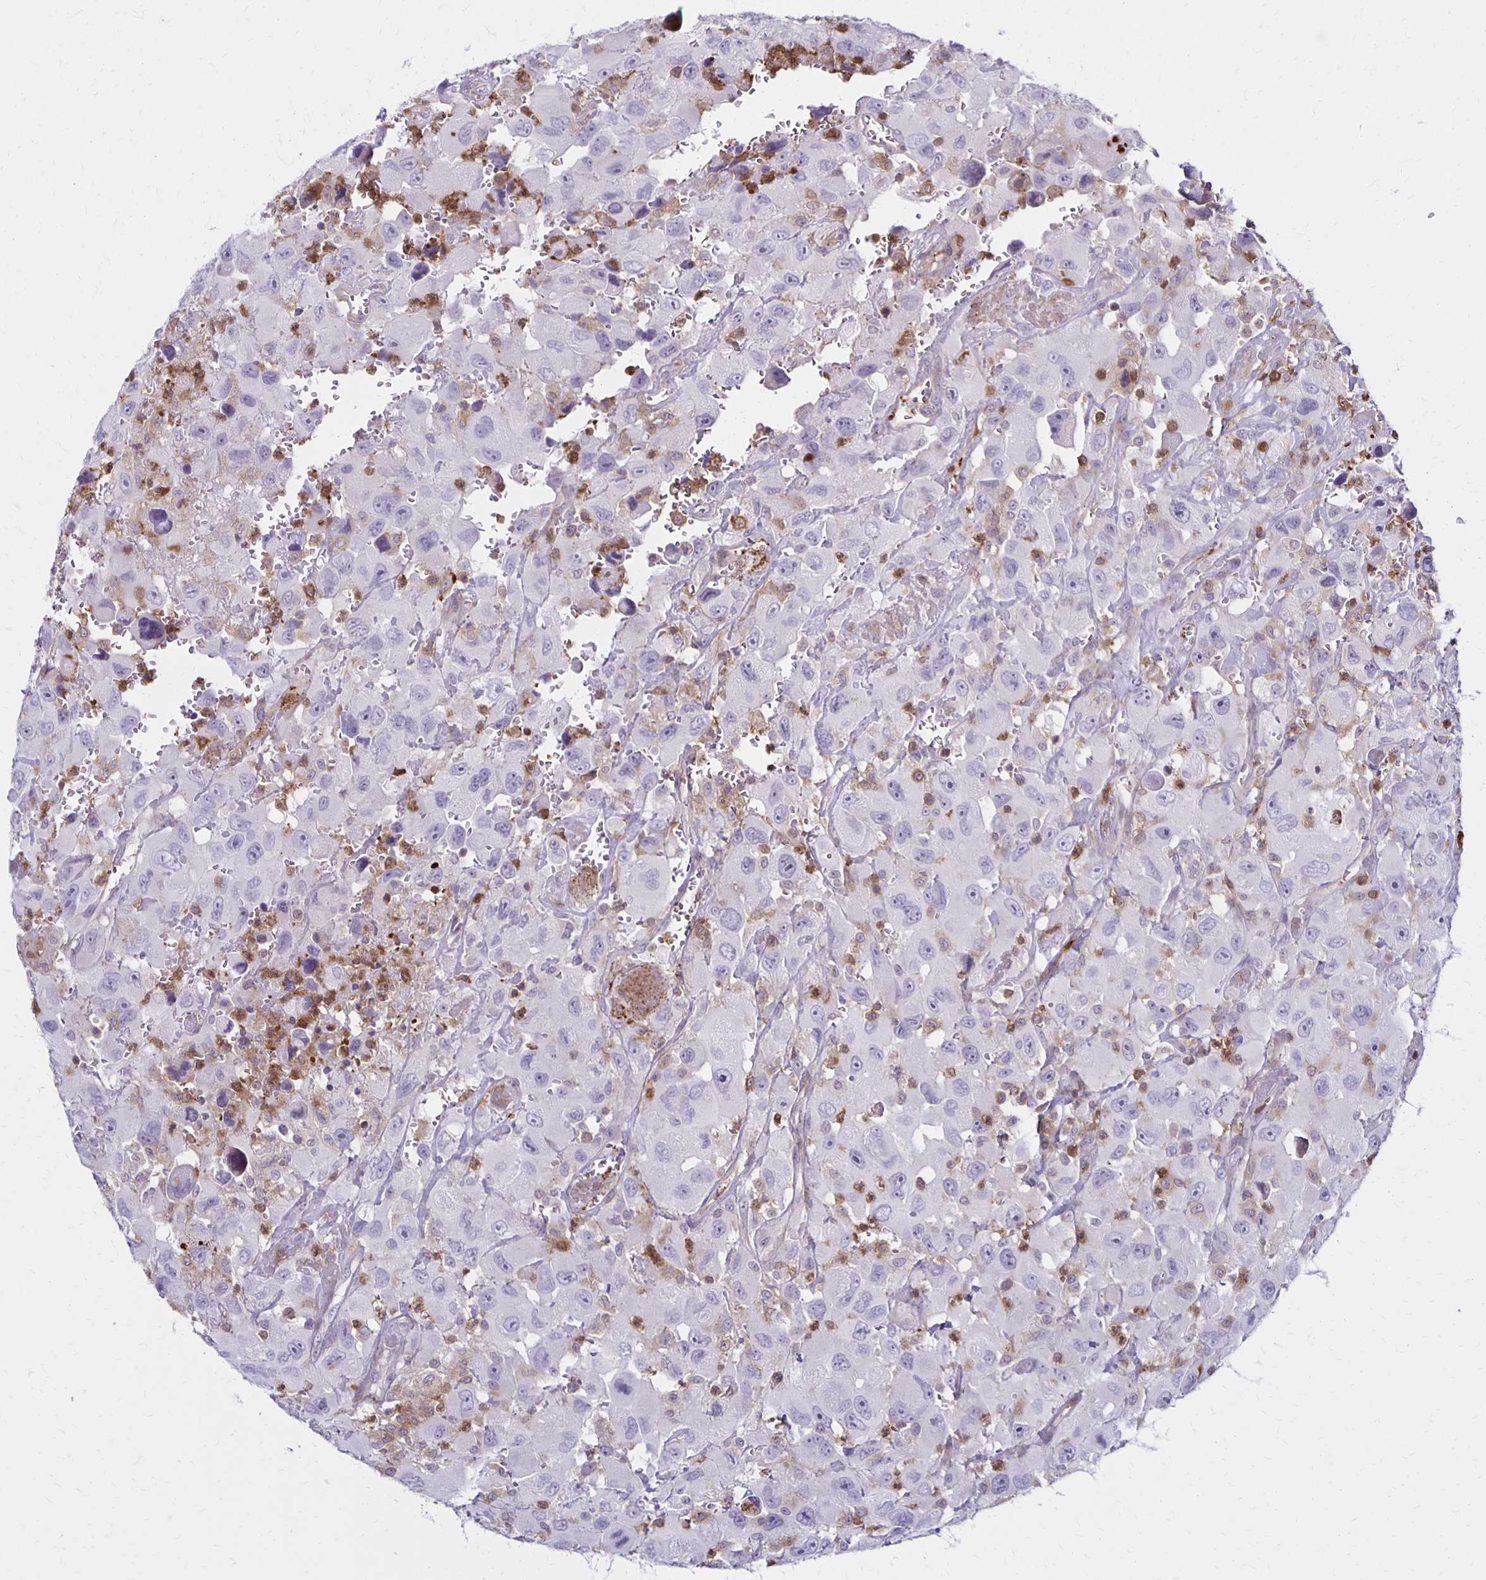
{"staining": {"intensity": "negative", "quantity": "none", "location": "none"}, "tissue": "head and neck cancer", "cell_type": "Tumor cells", "image_type": "cancer", "snomed": [{"axis": "morphology", "description": "Squamous cell carcinoma, NOS"}, {"axis": "morphology", "description": "Squamous cell carcinoma, metastatic, NOS"}, {"axis": "topography", "description": "Oral tissue"}, {"axis": "topography", "description": "Head-Neck"}], "caption": "Micrograph shows no significant protein staining in tumor cells of head and neck cancer (squamous cell carcinoma).", "gene": "CCL21", "patient": {"sex": "female", "age": 85}}